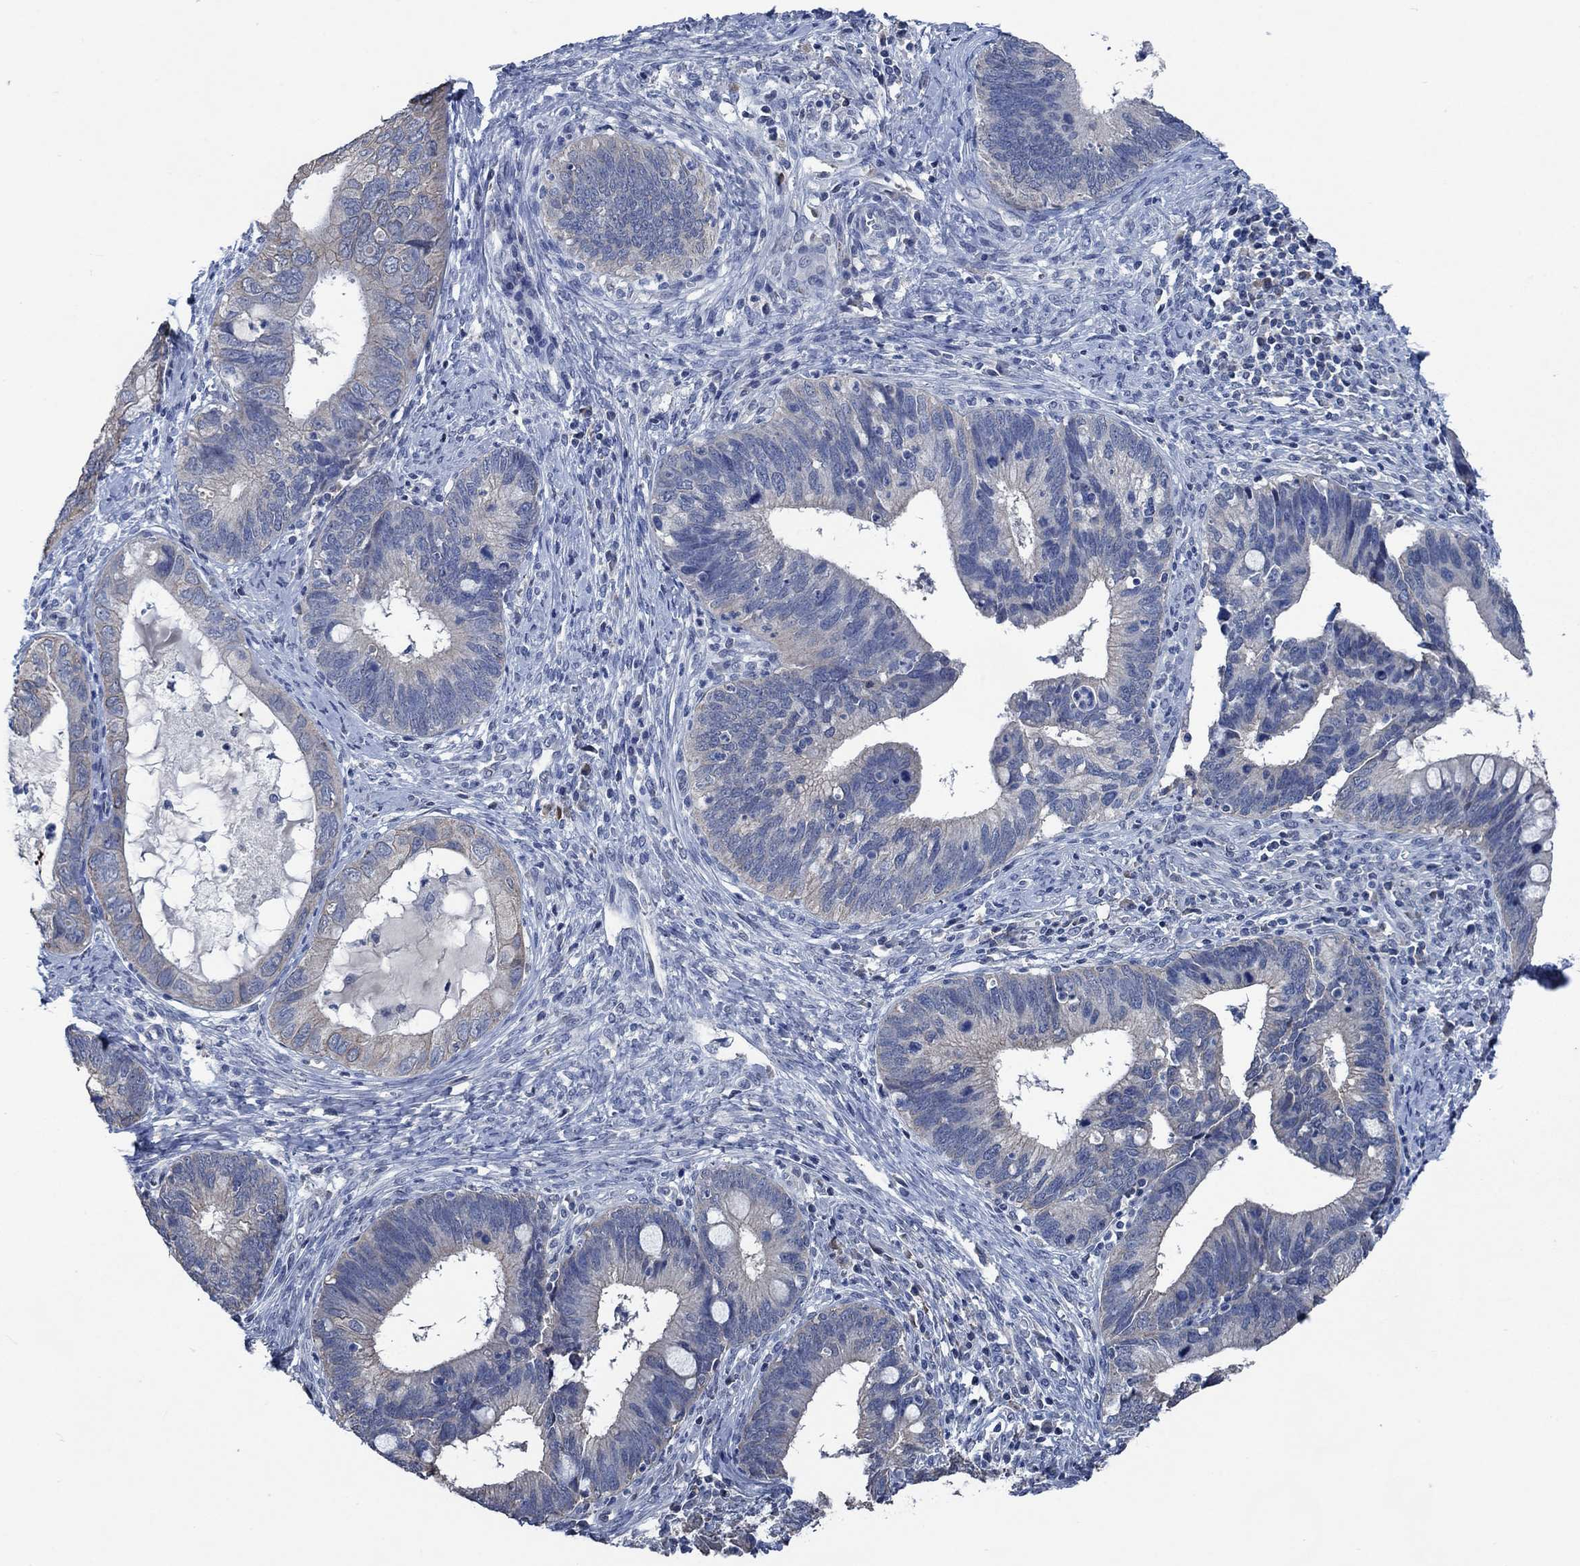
{"staining": {"intensity": "negative", "quantity": "none", "location": "none"}, "tissue": "cervical cancer", "cell_type": "Tumor cells", "image_type": "cancer", "snomed": [{"axis": "morphology", "description": "Adenocarcinoma, NOS"}, {"axis": "topography", "description": "Cervix"}], "caption": "Cervical cancer (adenocarcinoma) was stained to show a protein in brown. There is no significant positivity in tumor cells.", "gene": "OBSCN", "patient": {"sex": "female", "age": 42}}